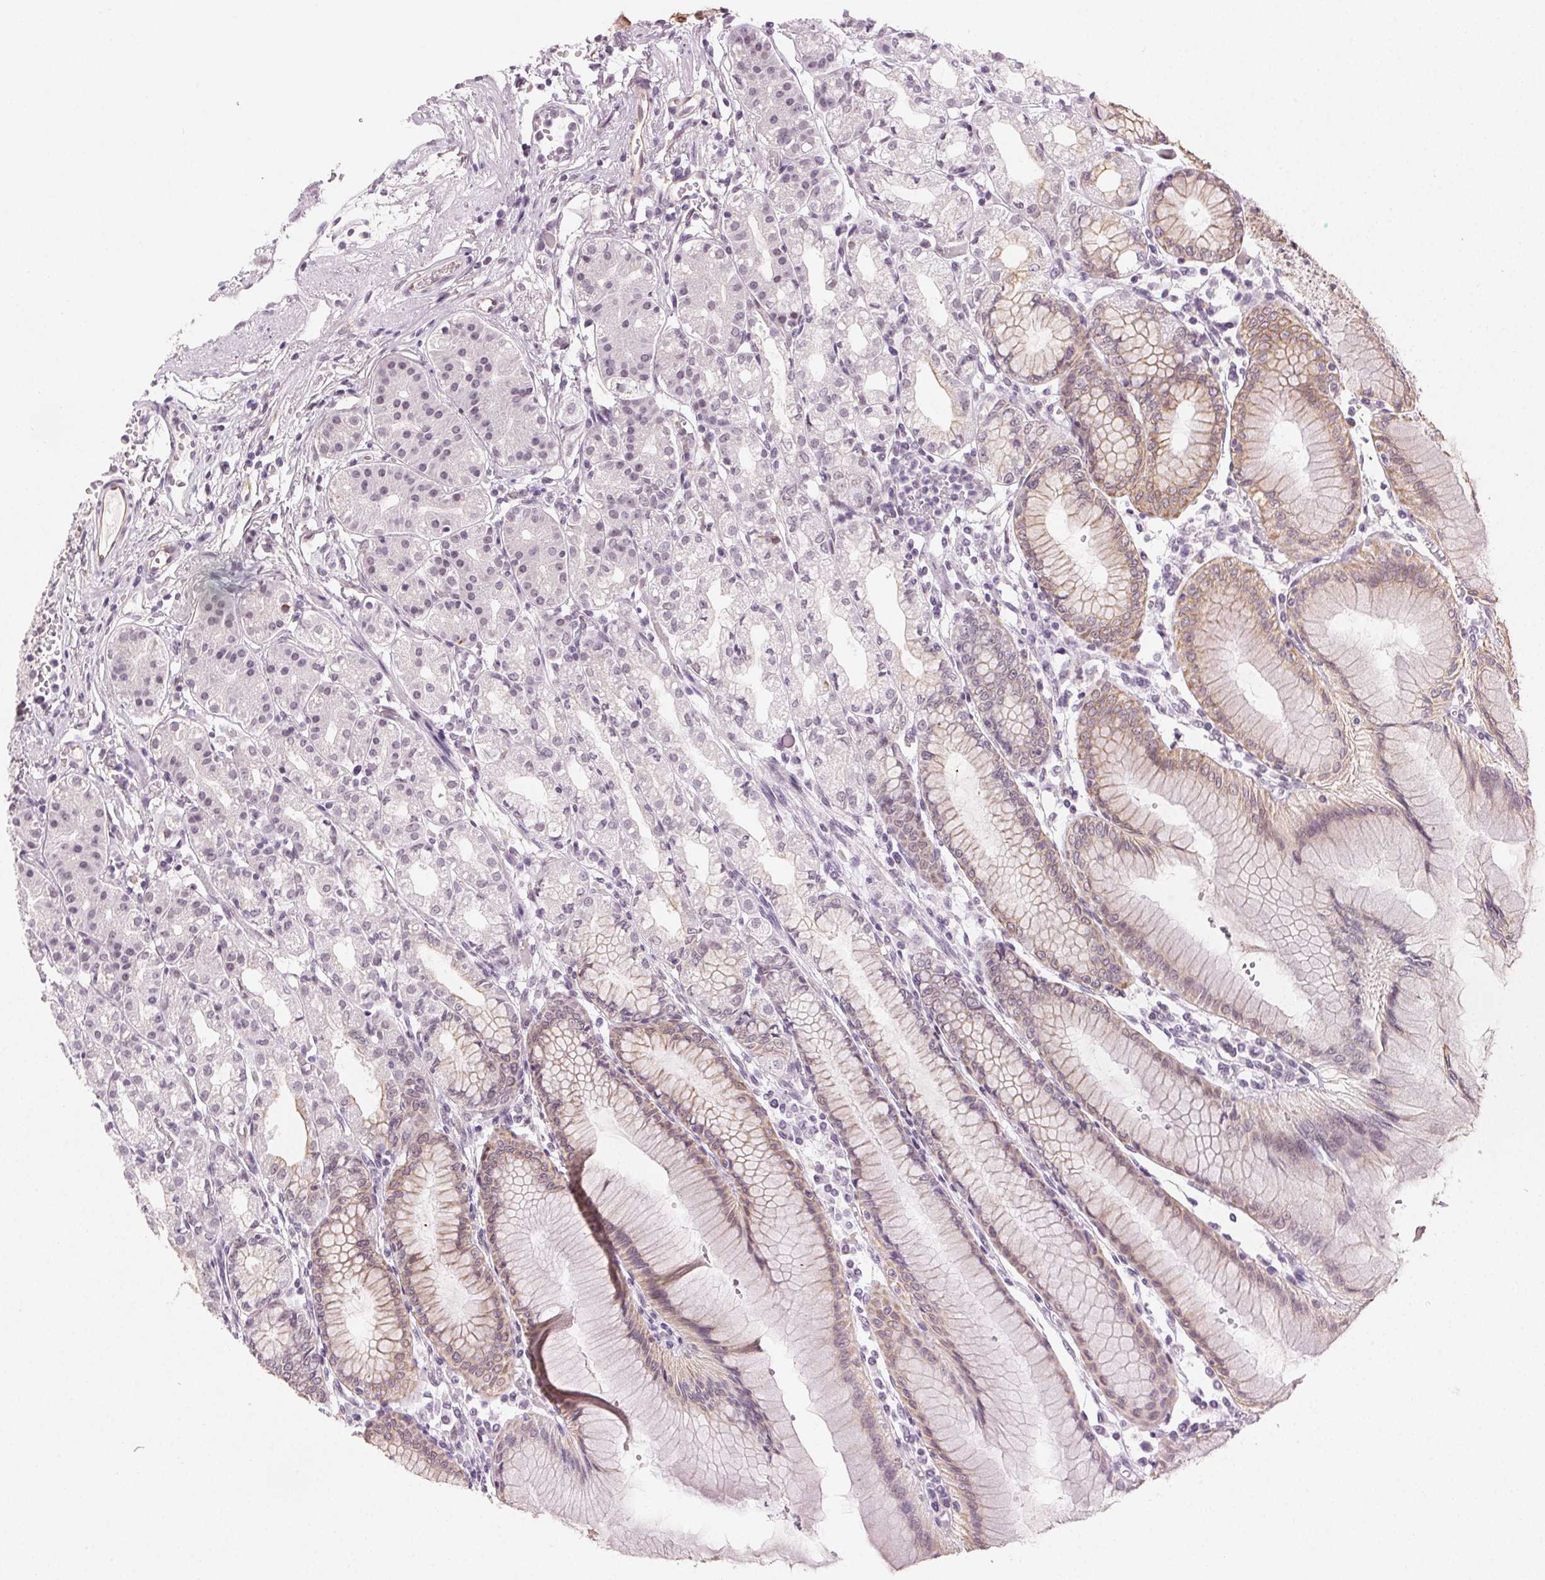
{"staining": {"intensity": "weak", "quantity": "25%-75%", "location": "cytoplasmic/membranous"}, "tissue": "stomach", "cell_type": "Glandular cells", "image_type": "normal", "snomed": [{"axis": "morphology", "description": "Normal tissue, NOS"}, {"axis": "topography", "description": "Skeletal muscle"}, {"axis": "topography", "description": "Stomach"}], "caption": "IHC of normal human stomach reveals low levels of weak cytoplasmic/membranous positivity in about 25%-75% of glandular cells.", "gene": "AIF1L", "patient": {"sex": "female", "age": 57}}